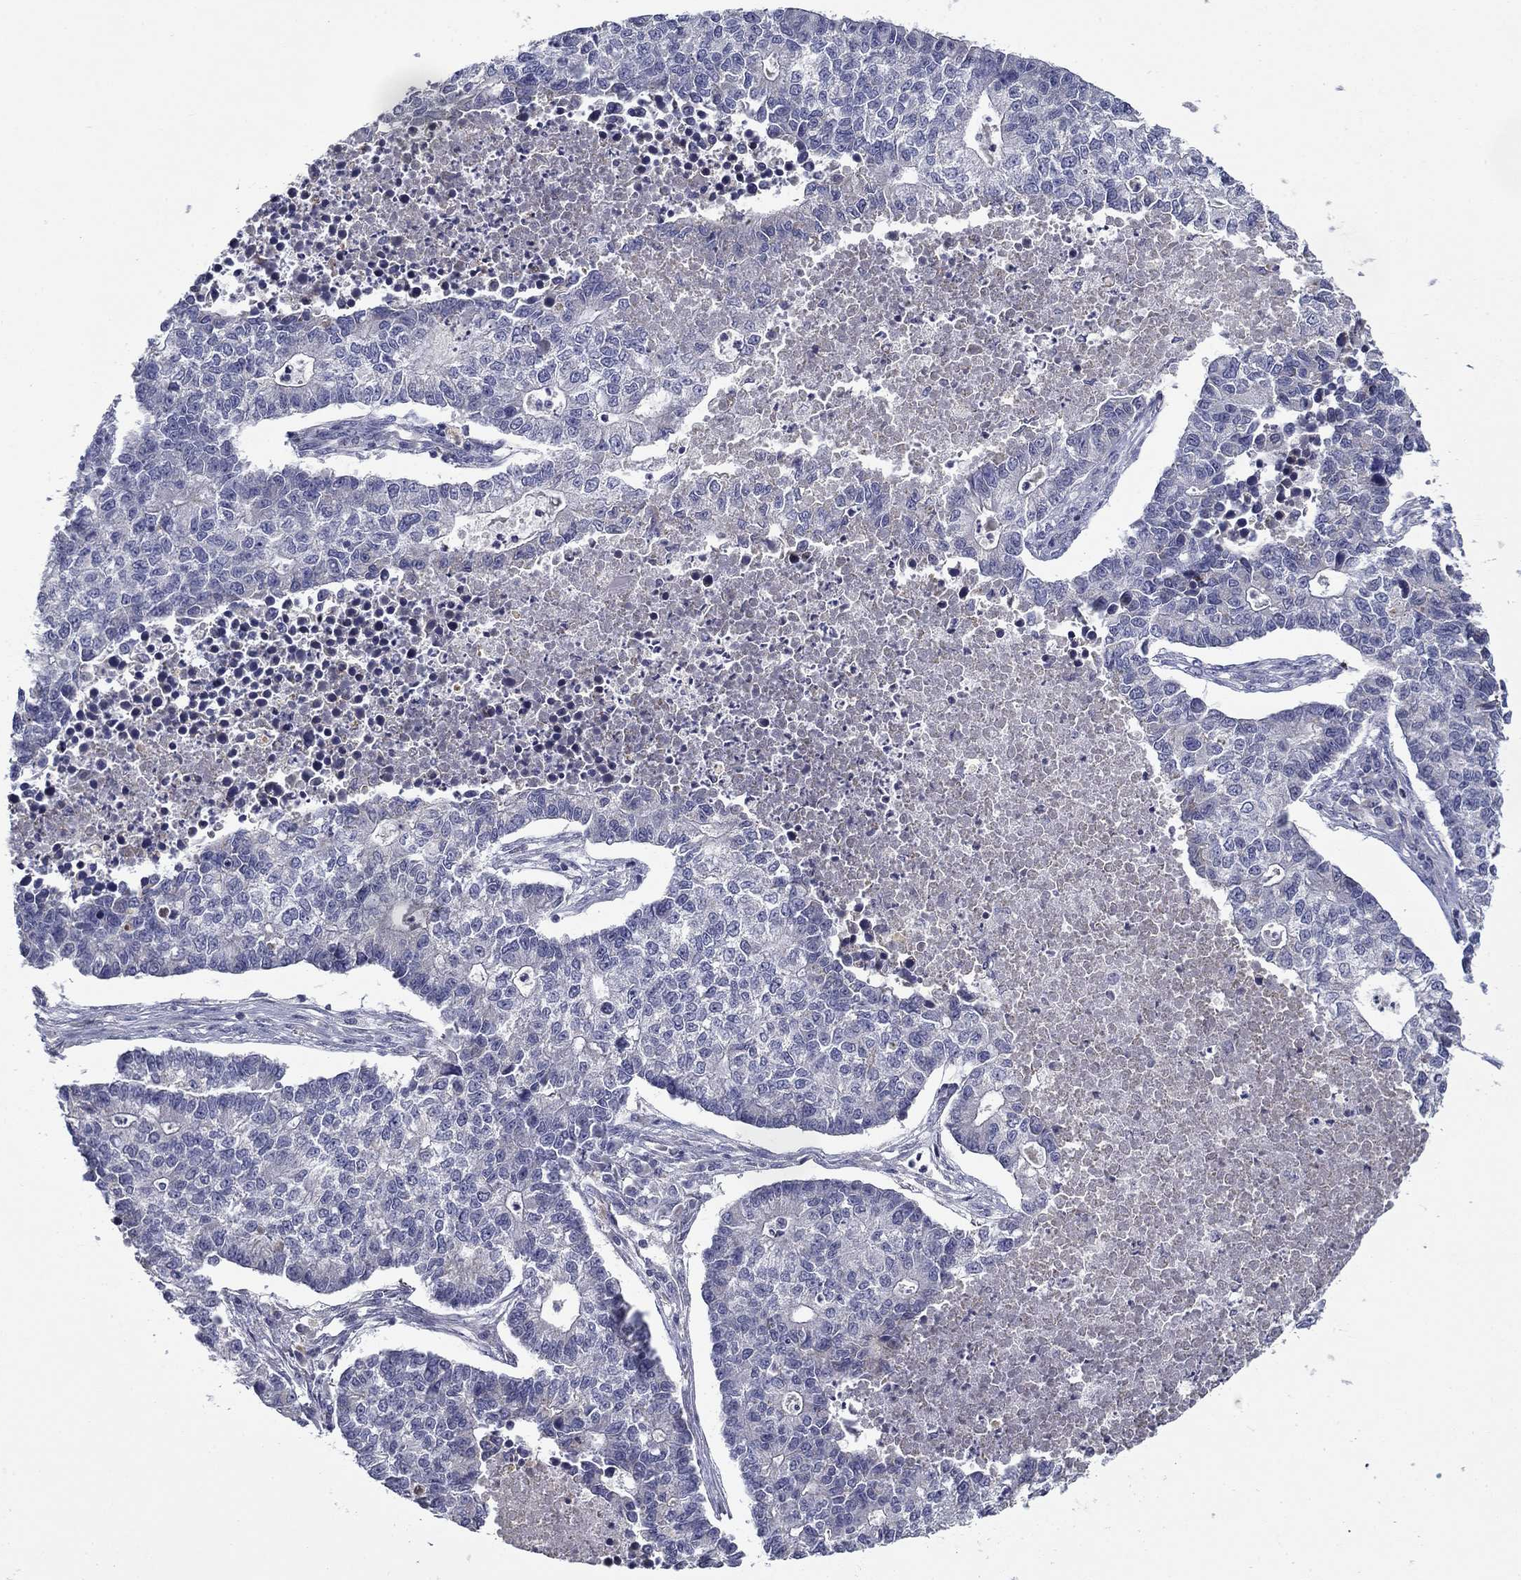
{"staining": {"intensity": "negative", "quantity": "none", "location": "none"}, "tissue": "lung cancer", "cell_type": "Tumor cells", "image_type": "cancer", "snomed": [{"axis": "morphology", "description": "Adenocarcinoma, NOS"}, {"axis": "topography", "description": "Lung"}], "caption": "This is an immunohistochemistry histopathology image of human lung cancer. There is no expression in tumor cells.", "gene": "SPATA7", "patient": {"sex": "male", "age": 57}}